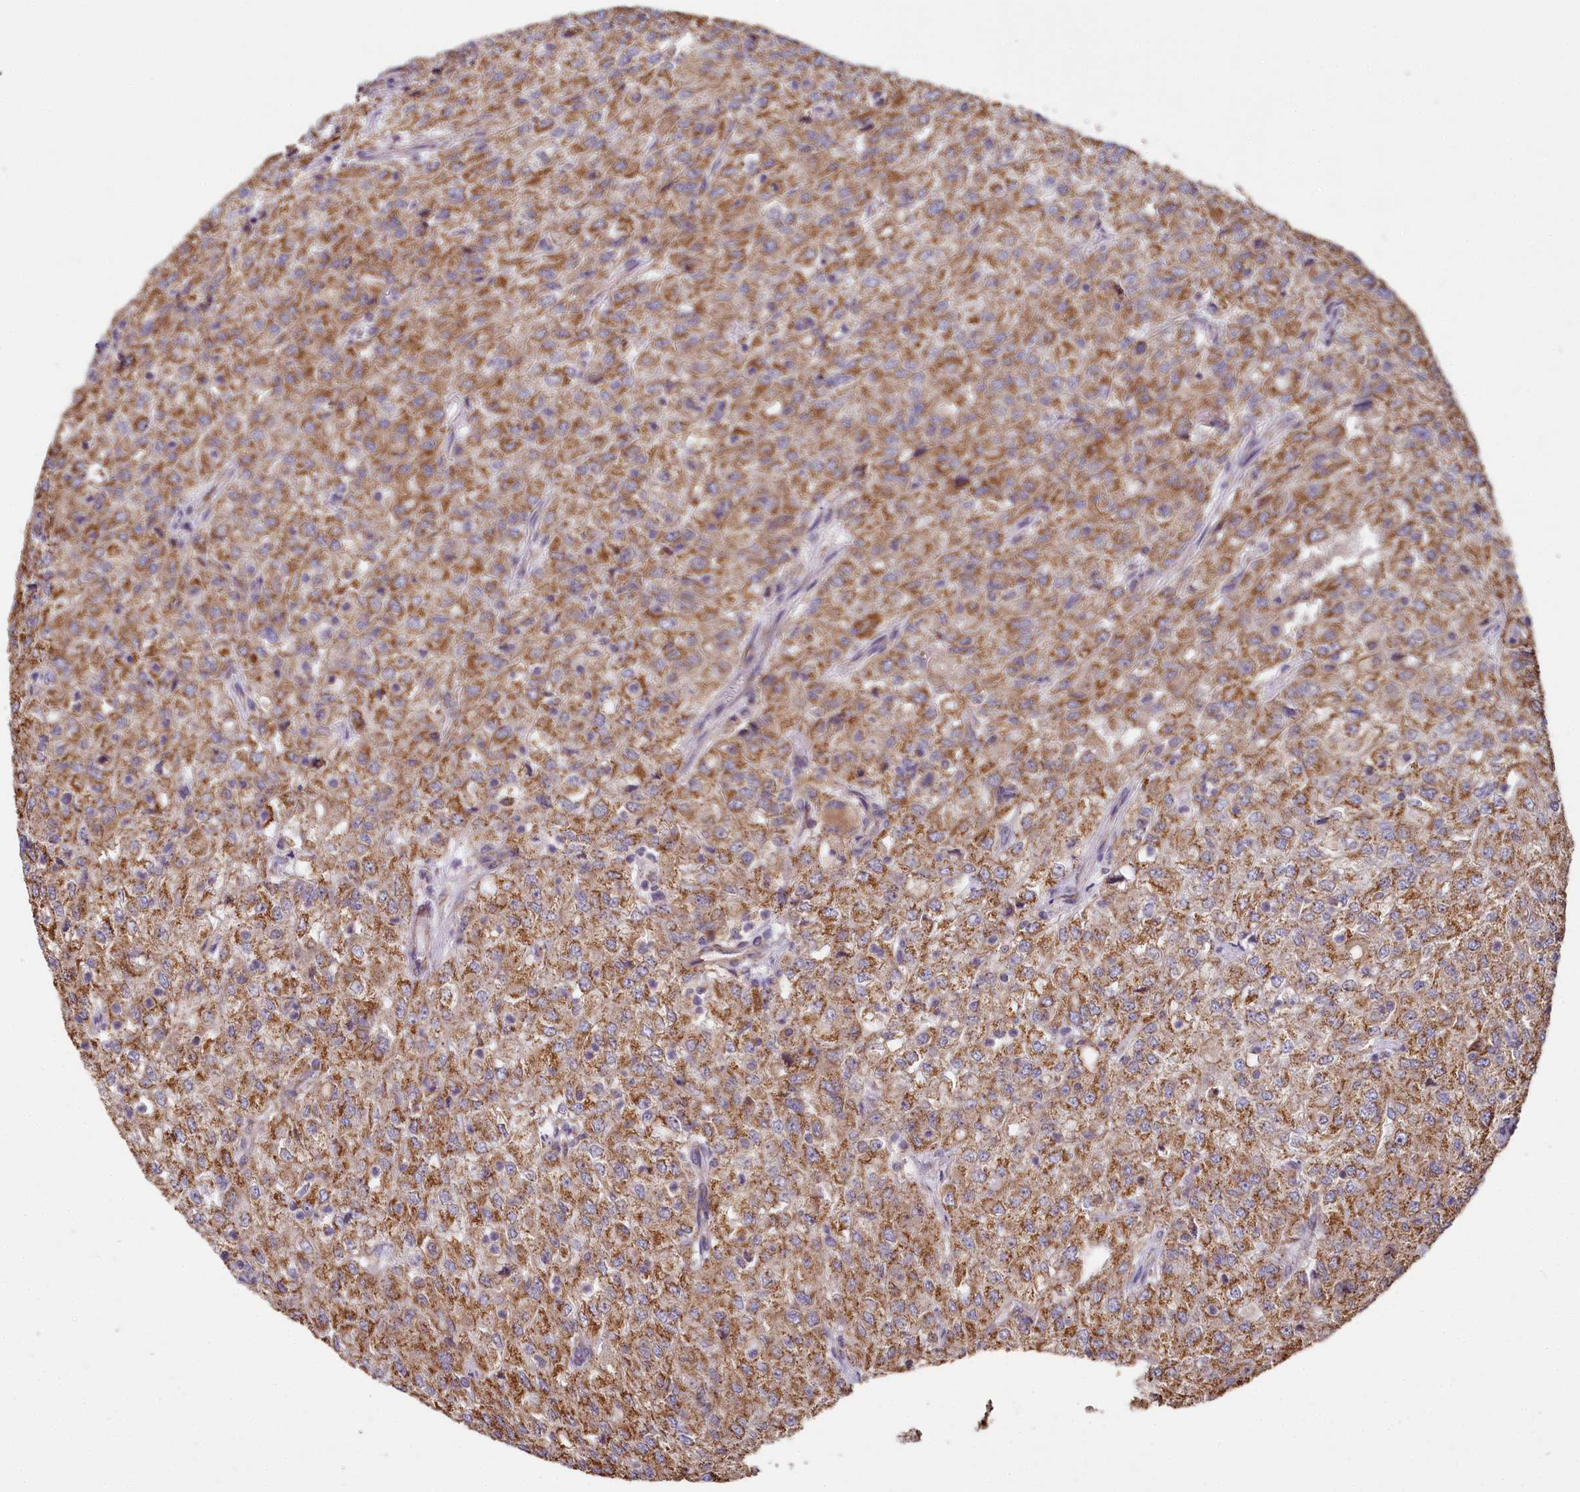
{"staining": {"intensity": "moderate", "quantity": ">75%", "location": "cytoplasmic/membranous"}, "tissue": "renal cancer", "cell_type": "Tumor cells", "image_type": "cancer", "snomed": [{"axis": "morphology", "description": "Adenocarcinoma, NOS"}, {"axis": "topography", "description": "Kidney"}], "caption": "Immunohistochemistry (IHC) histopathology image of neoplastic tissue: human renal cancer stained using immunohistochemistry displays medium levels of moderate protein expression localized specifically in the cytoplasmic/membranous of tumor cells, appearing as a cytoplasmic/membranous brown color.", "gene": "SPRYD3", "patient": {"sex": "female", "age": 54}}